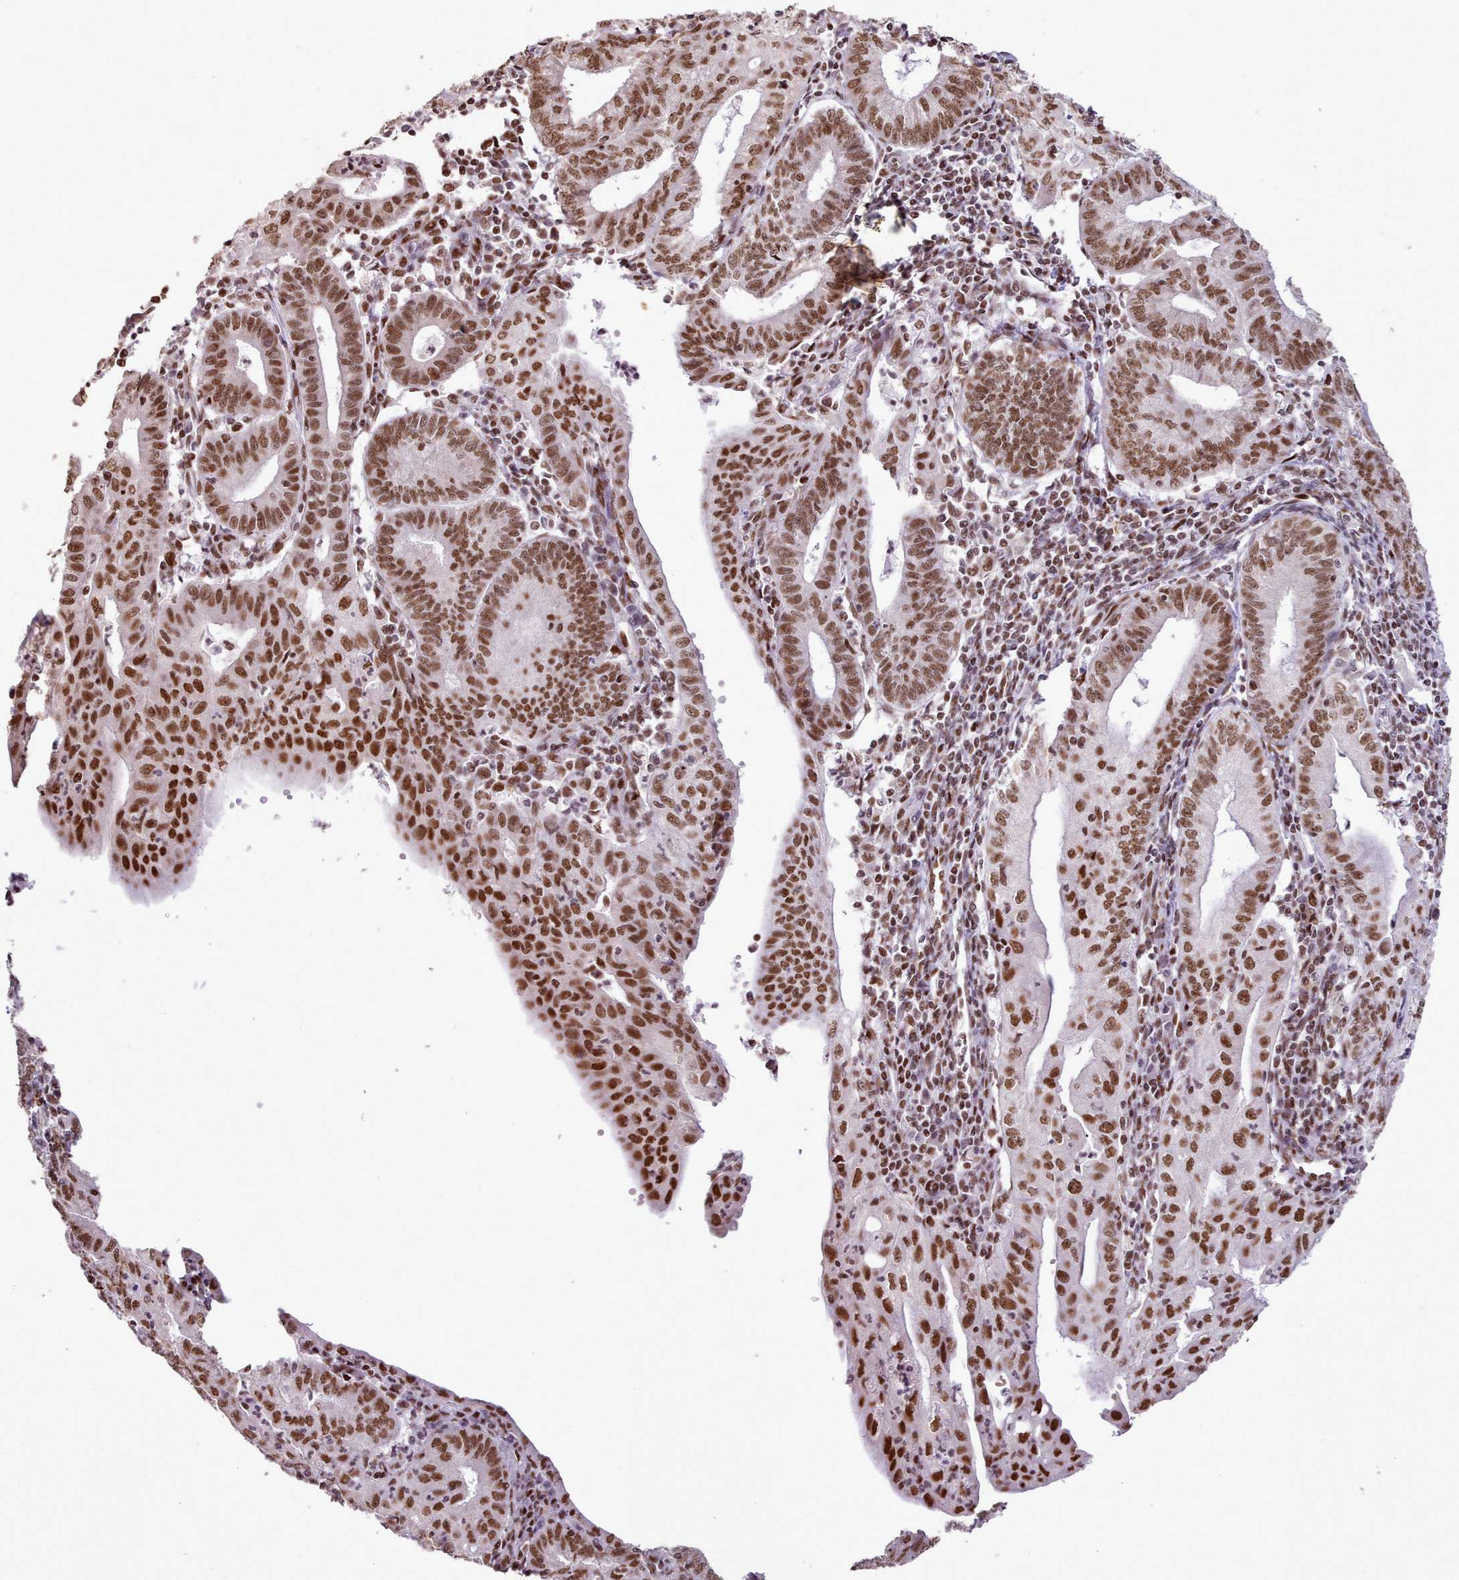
{"staining": {"intensity": "strong", "quantity": ">75%", "location": "nuclear"}, "tissue": "endometrial cancer", "cell_type": "Tumor cells", "image_type": "cancer", "snomed": [{"axis": "morphology", "description": "Adenocarcinoma, NOS"}, {"axis": "topography", "description": "Endometrium"}], "caption": "Human adenocarcinoma (endometrial) stained with a protein marker reveals strong staining in tumor cells.", "gene": "TAF15", "patient": {"sex": "female", "age": 60}}